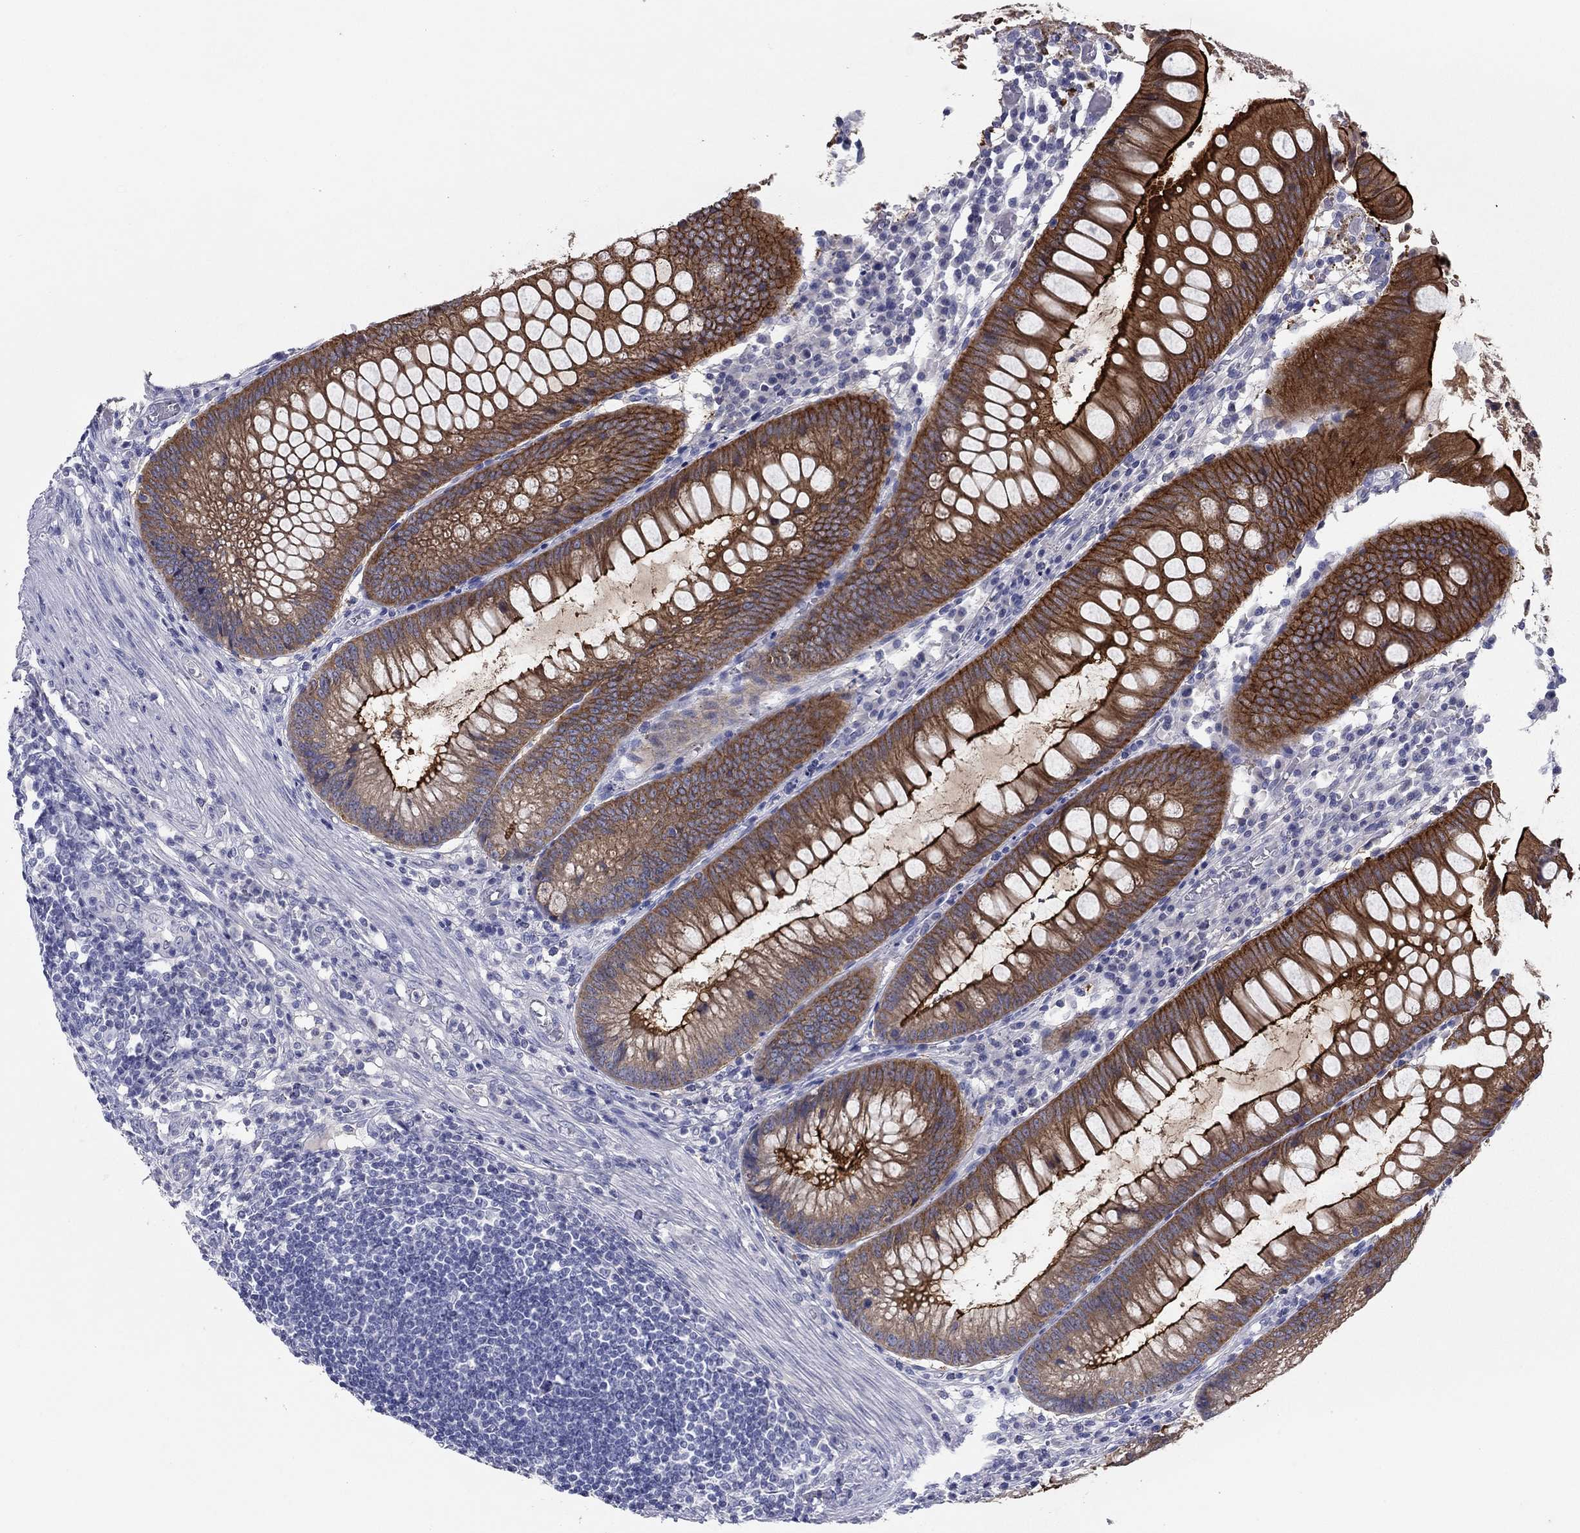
{"staining": {"intensity": "strong", "quantity": ">75%", "location": "cytoplasmic/membranous"}, "tissue": "appendix", "cell_type": "Glandular cells", "image_type": "normal", "snomed": [{"axis": "morphology", "description": "Normal tissue, NOS"}, {"axis": "morphology", "description": "Inflammation, NOS"}, {"axis": "topography", "description": "Appendix"}], "caption": "Strong cytoplasmic/membranous staining for a protein is appreciated in about >75% of glandular cells of unremarkable appendix using IHC.", "gene": "PLS1", "patient": {"sex": "male", "age": 16}}